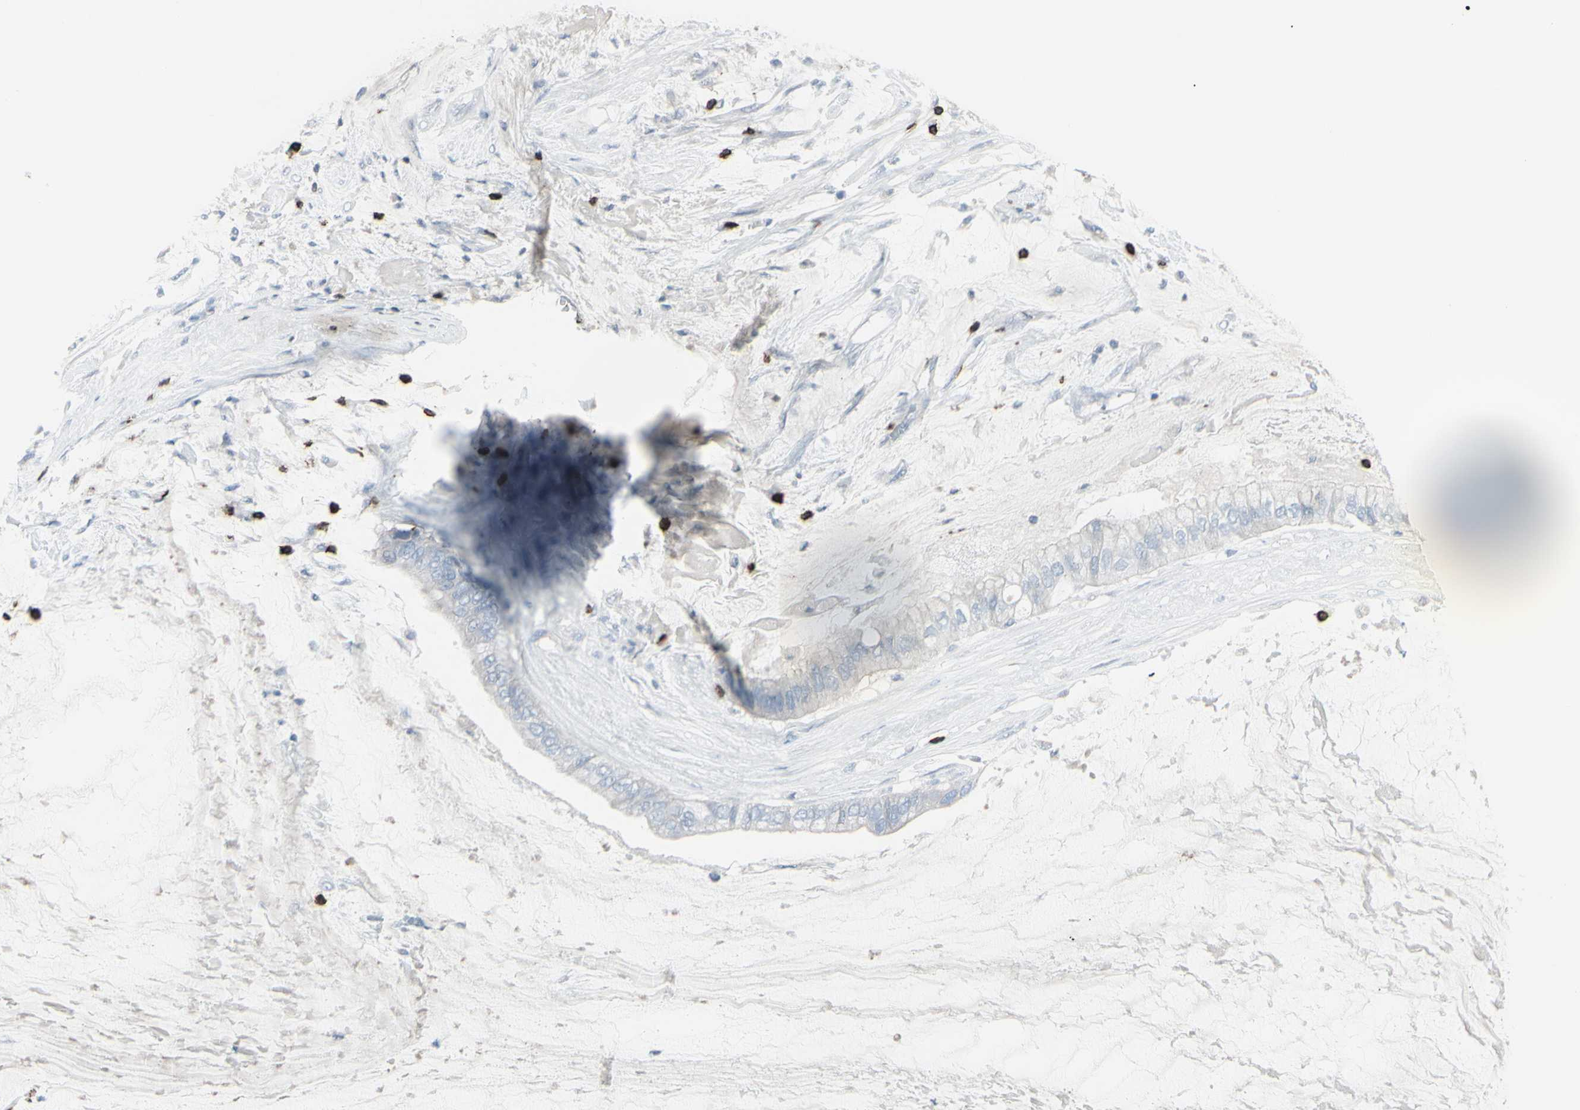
{"staining": {"intensity": "negative", "quantity": "none", "location": "none"}, "tissue": "ovarian cancer", "cell_type": "Tumor cells", "image_type": "cancer", "snomed": [{"axis": "morphology", "description": "Cystadenocarcinoma, mucinous, NOS"}, {"axis": "topography", "description": "Ovary"}], "caption": "Human mucinous cystadenocarcinoma (ovarian) stained for a protein using immunohistochemistry reveals no expression in tumor cells.", "gene": "CD247", "patient": {"sex": "female", "age": 80}}